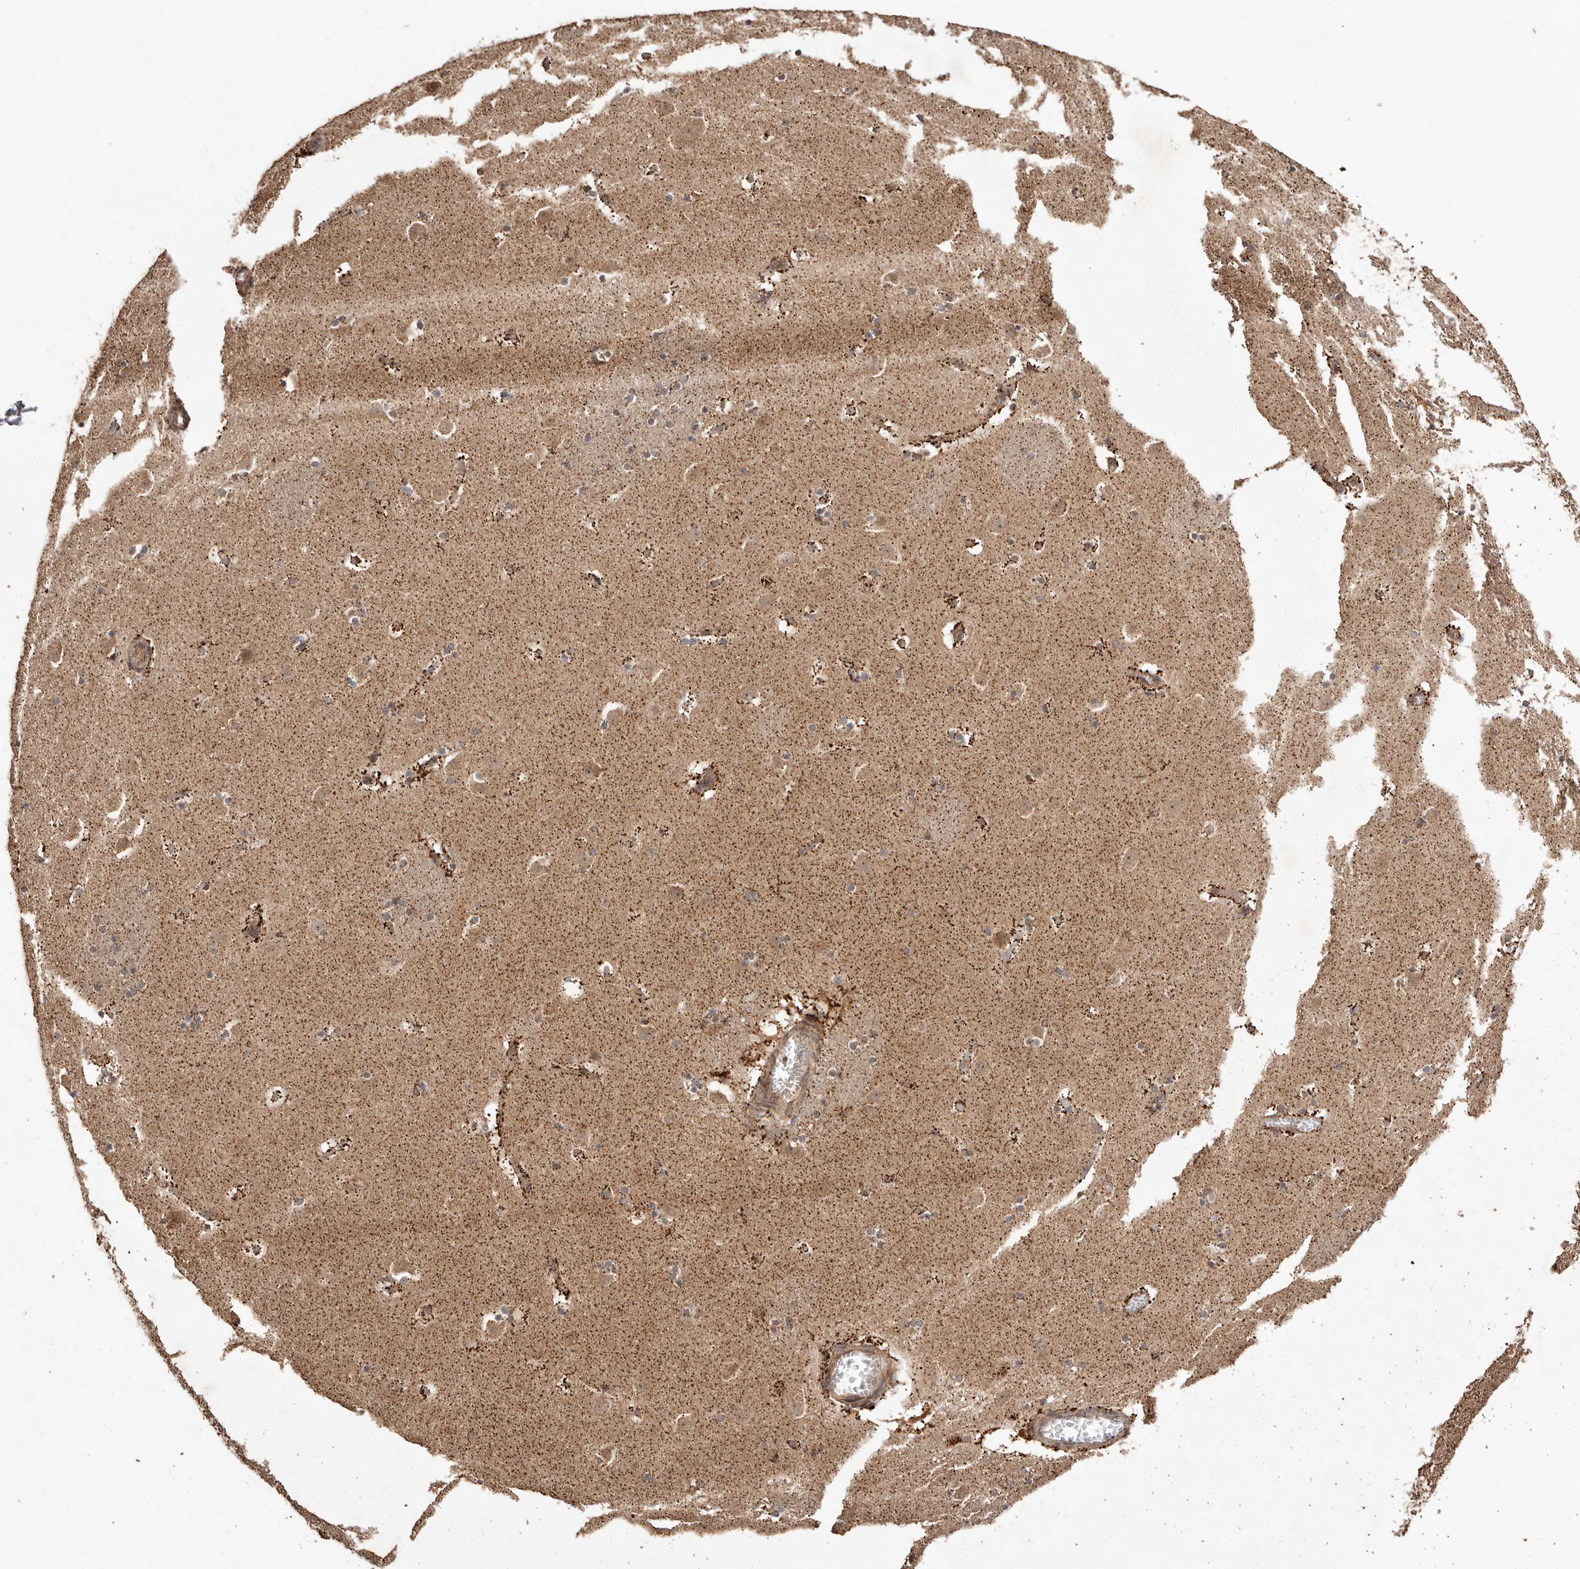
{"staining": {"intensity": "moderate", "quantity": "25%-75%", "location": "cytoplasmic/membranous"}, "tissue": "caudate", "cell_type": "Glial cells", "image_type": "normal", "snomed": [{"axis": "morphology", "description": "Normal tissue, NOS"}, {"axis": "topography", "description": "Lateral ventricle wall"}], "caption": "A brown stain shows moderate cytoplasmic/membranous positivity of a protein in glial cells of benign caudate. The protein of interest is stained brown, and the nuclei are stained in blue (DAB (3,3'-diaminobenzidine) IHC with brightfield microscopy, high magnification).", "gene": "RWDD1", "patient": {"sex": "male", "age": 45}}